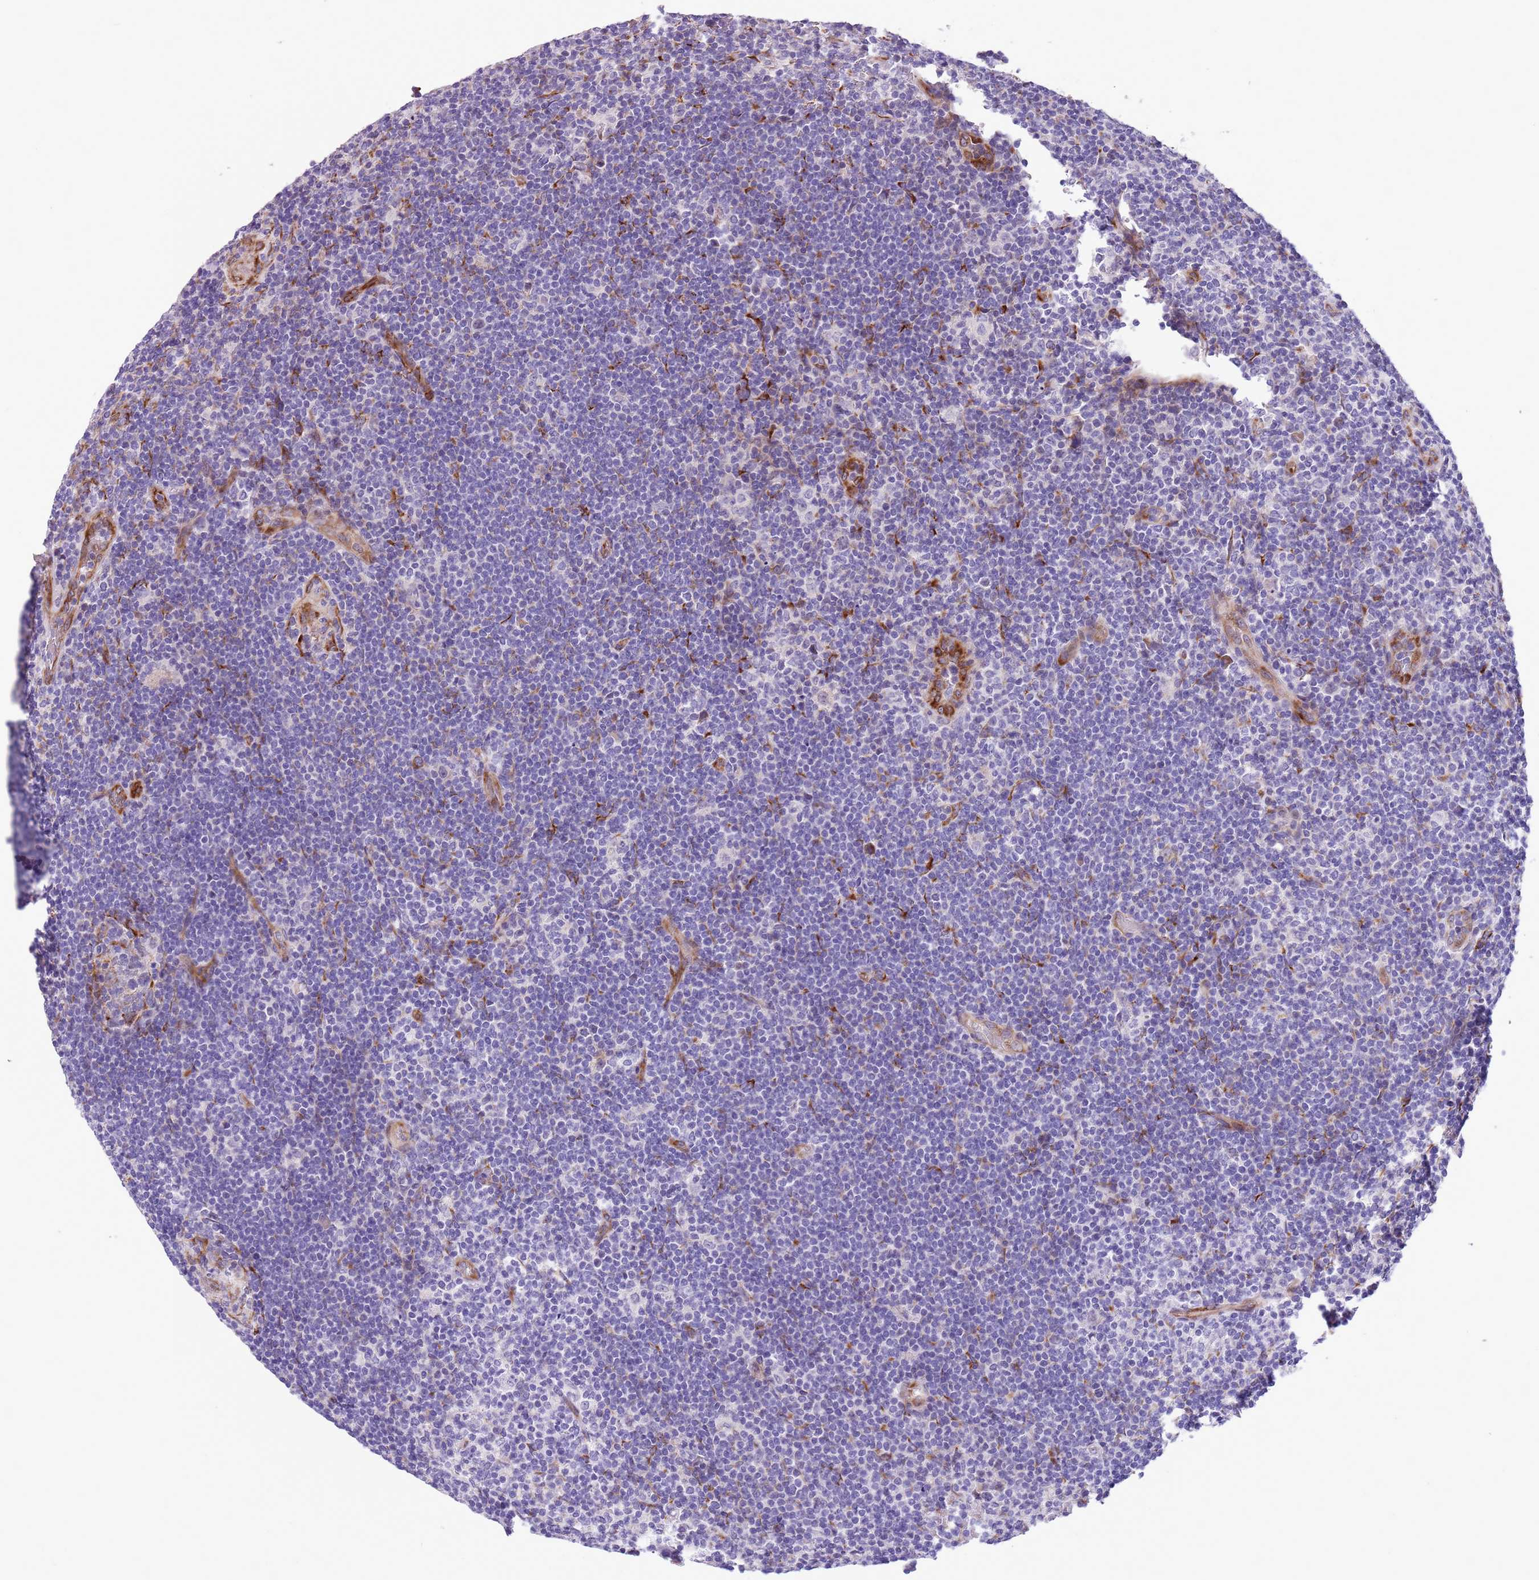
{"staining": {"intensity": "negative", "quantity": "none", "location": "none"}, "tissue": "lymphoma", "cell_type": "Tumor cells", "image_type": "cancer", "snomed": [{"axis": "morphology", "description": "Hodgkin's disease, NOS"}, {"axis": "topography", "description": "Lymph node"}], "caption": "The histopathology image exhibits no staining of tumor cells in lymphoma.", "gene": "MRPL32", "patient": {"sex": "female", "age": 57}}